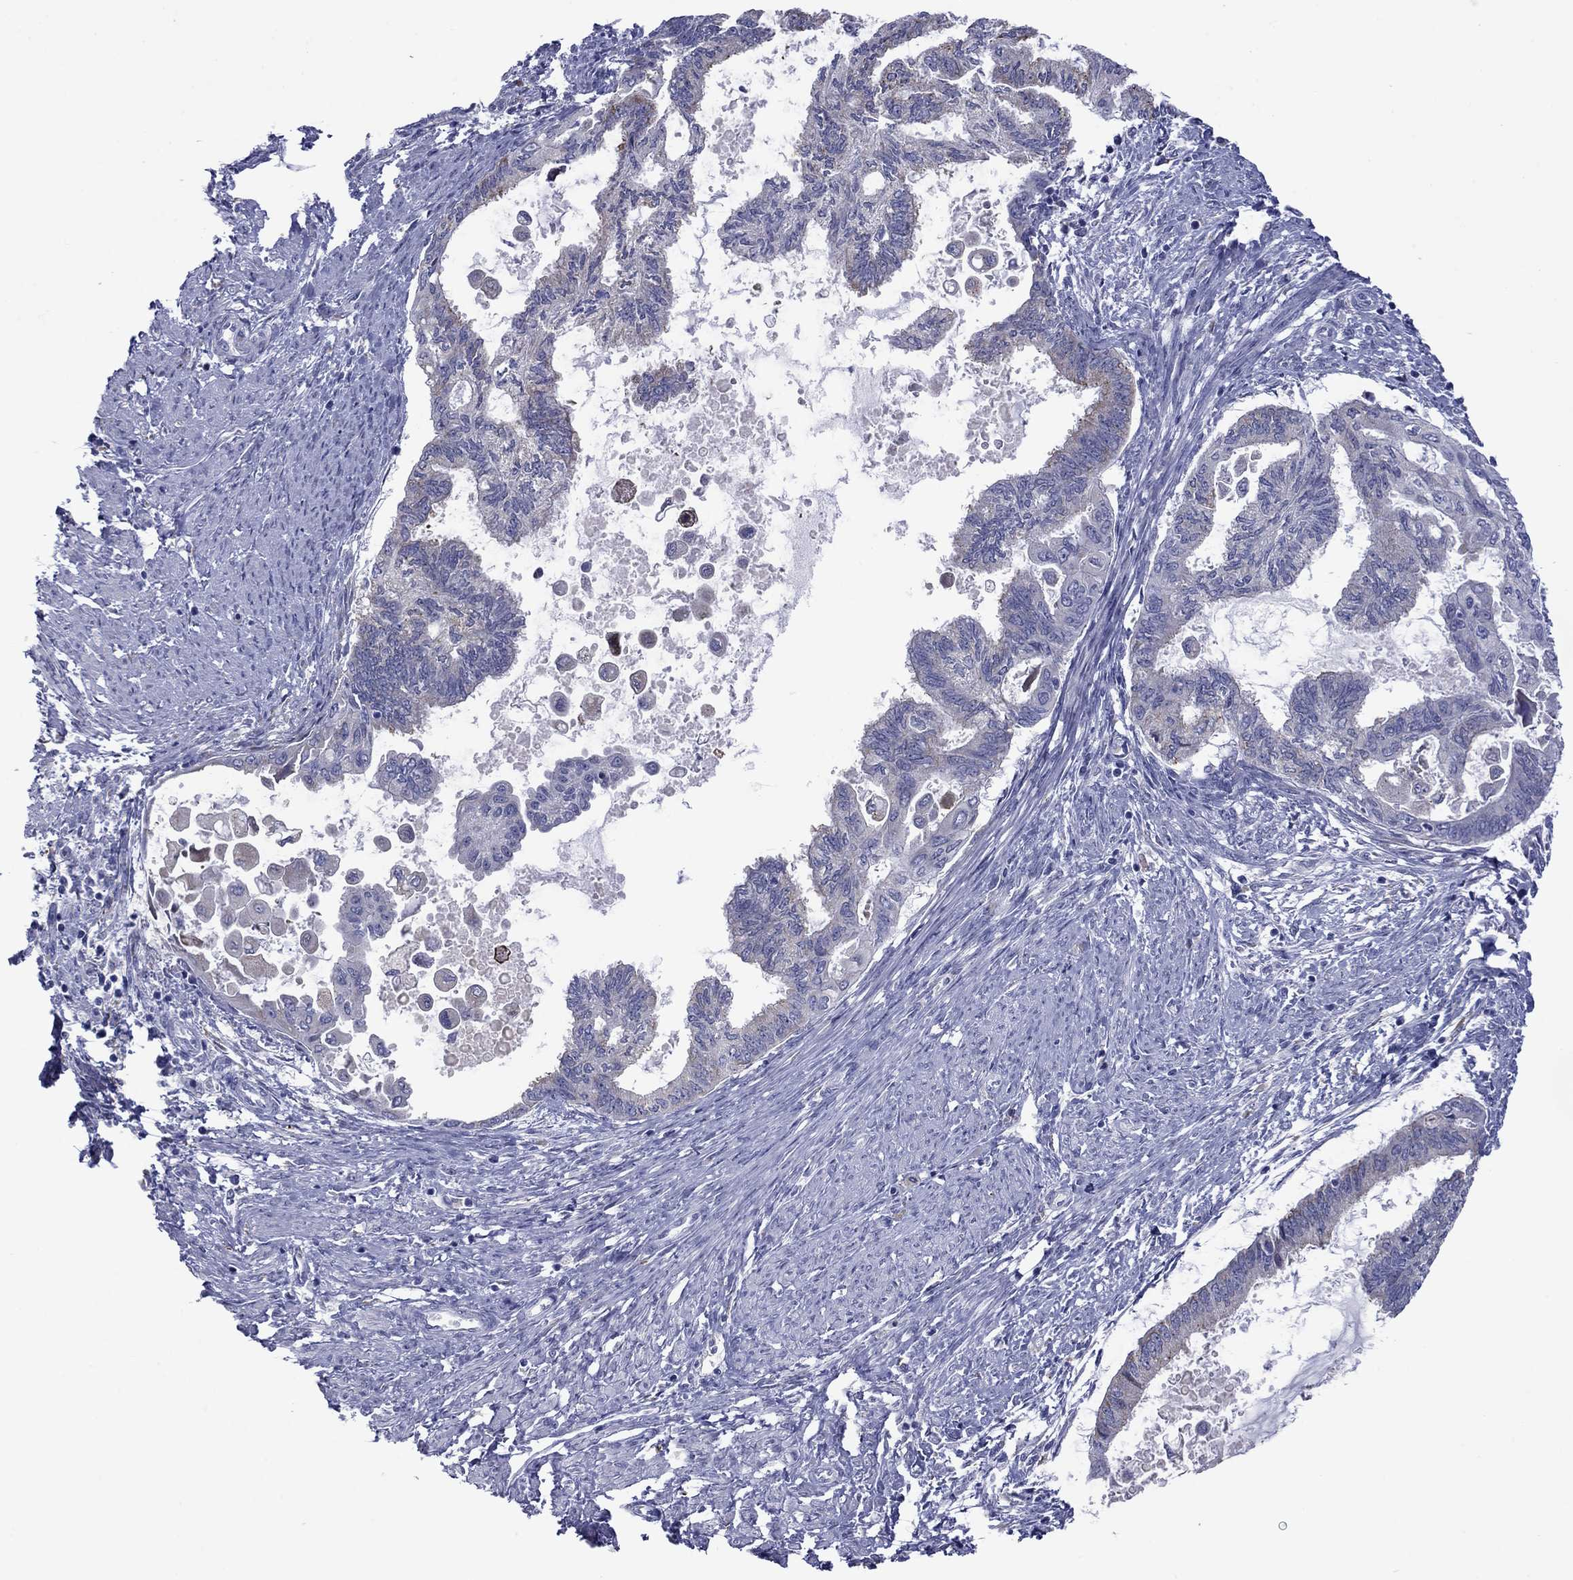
{"staining": {"intensity": "negative", "quantity": "none", "location": "none"}, "tissue": "endometrial cancer", "cell_type": "Tumor cells", "image_type": "cancer", "snomed": [{"axis": "morphology", "description": "Adenocarcinoma, NOS"}, {"axis": "topography", "description": "Endometrium"}], "caption": "IHC histopathology image of human adenocarcinoma (endometrial) stained for a protein (brown), which displays no positivity in tumor cells. Nuclei are stained in blue.", "gene": "TMPRSS11A", "patient": {"sex": "female", "age": 86}}